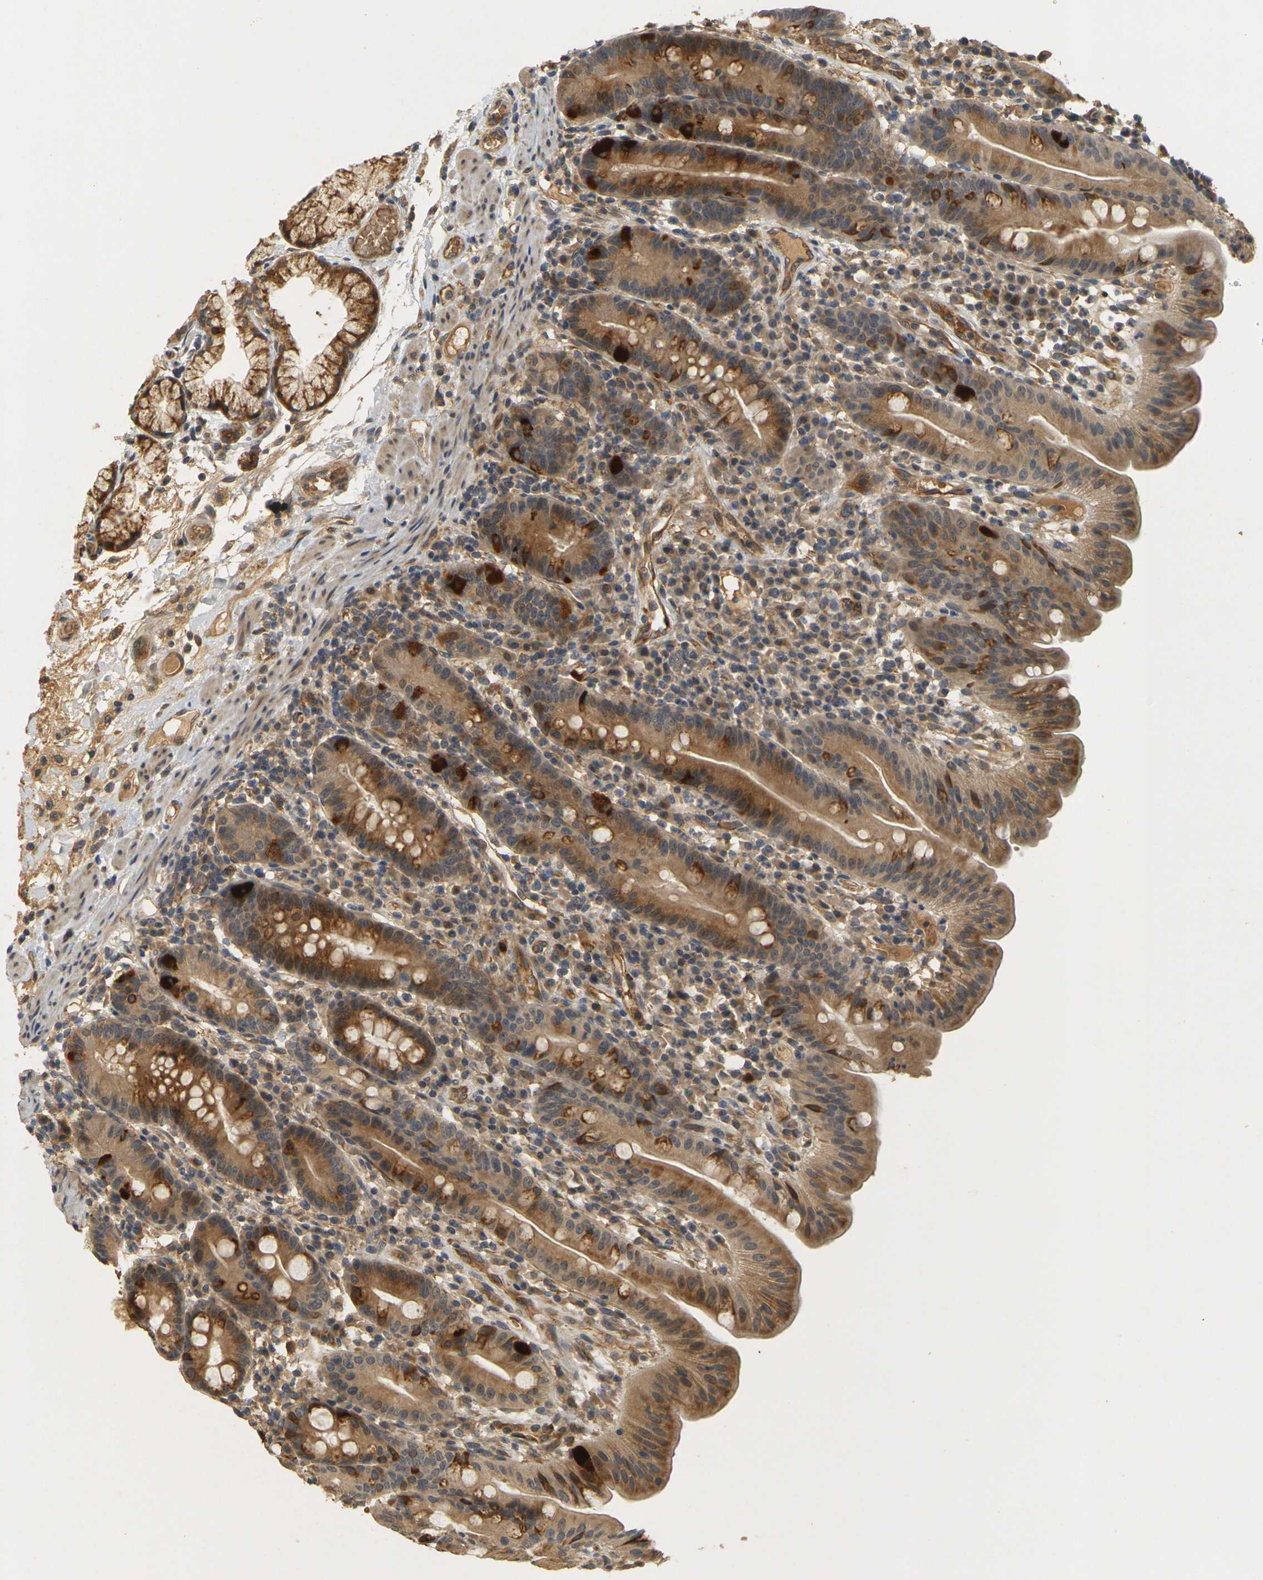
{"staining": {"intensity": "moderate", "quantity": ">75%", "location": "cytoplasmic/membranous"}, "tissue": "duodenum", "cell_type": "Glandular cells", "image_type": "normal", "snomed": [{"axis": "morphology", "description": "Normal tissue, NOS"}, {"axis": "topography", "description": "Duodenum"}], "caption": "Glandular cells reveal medium levels of moderate cytoplasmic/membranous staining in about >75% of cells in normal duodenum. (DAB (3,3'-diaminobenzidine) IHC with brightfield microscopy, high magnification).", "gene": "MEGF9", "patient": {"sex": "male", "age": 50}}